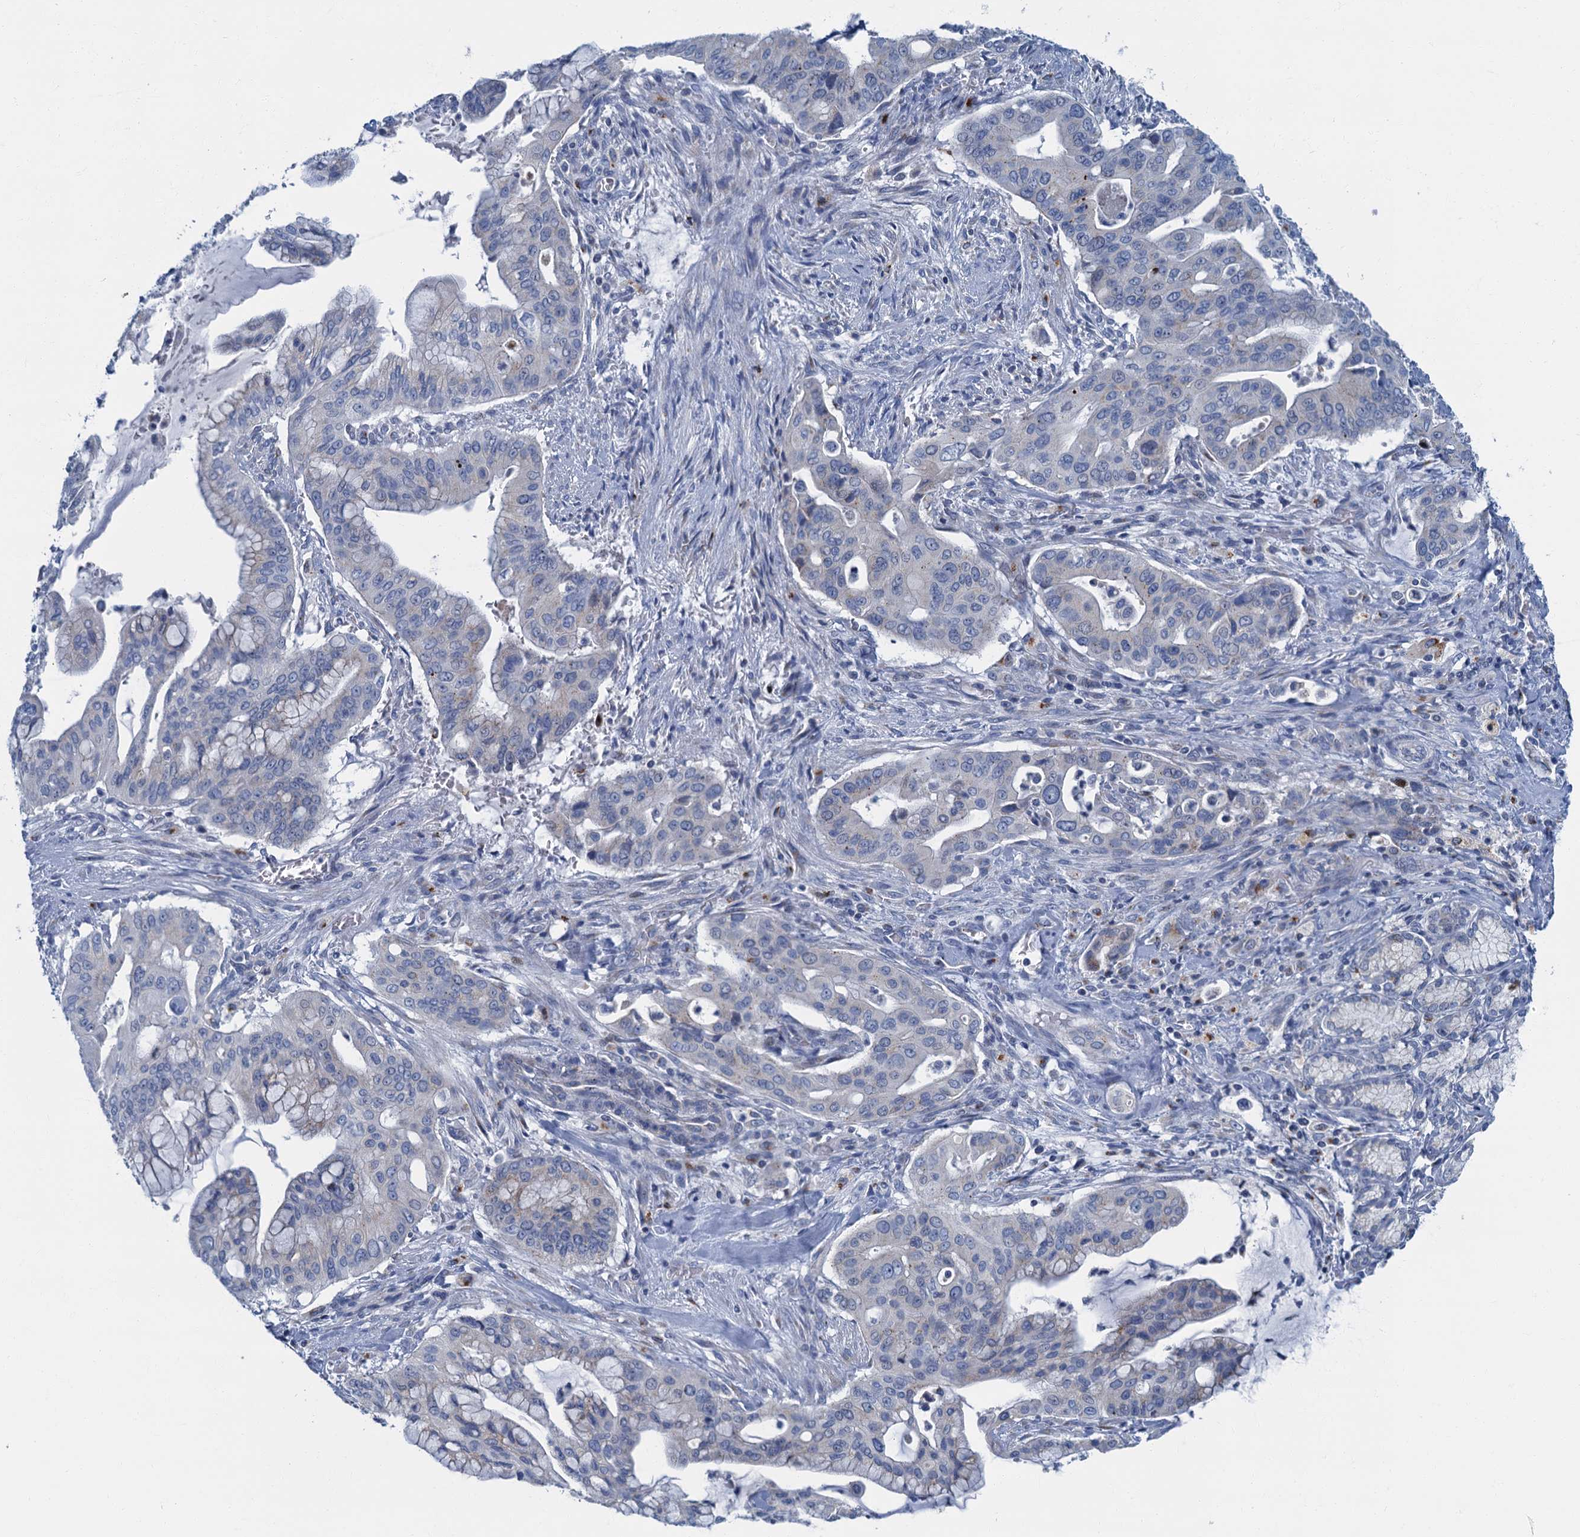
{"staining": {"intensity": "negative", "quantity": "none", "location": "none"}, "tissue": "pancreatic cancer", "cell_type": "Tumor cells", "image_type": "cancer", "snomed": [{"axis": "morphology", "description": "Adenocarcinoma, NOS"}, {"axis": "topography", "description": "Pancreas"}], "caption": "Tumor cells are negative for brown protein staining in pancreatic adenocarcinoma. (DAB IHC with hematoxylin counter stain).", "gene": "LYPD3", "patient": {"sex": "male", "age": 46}}